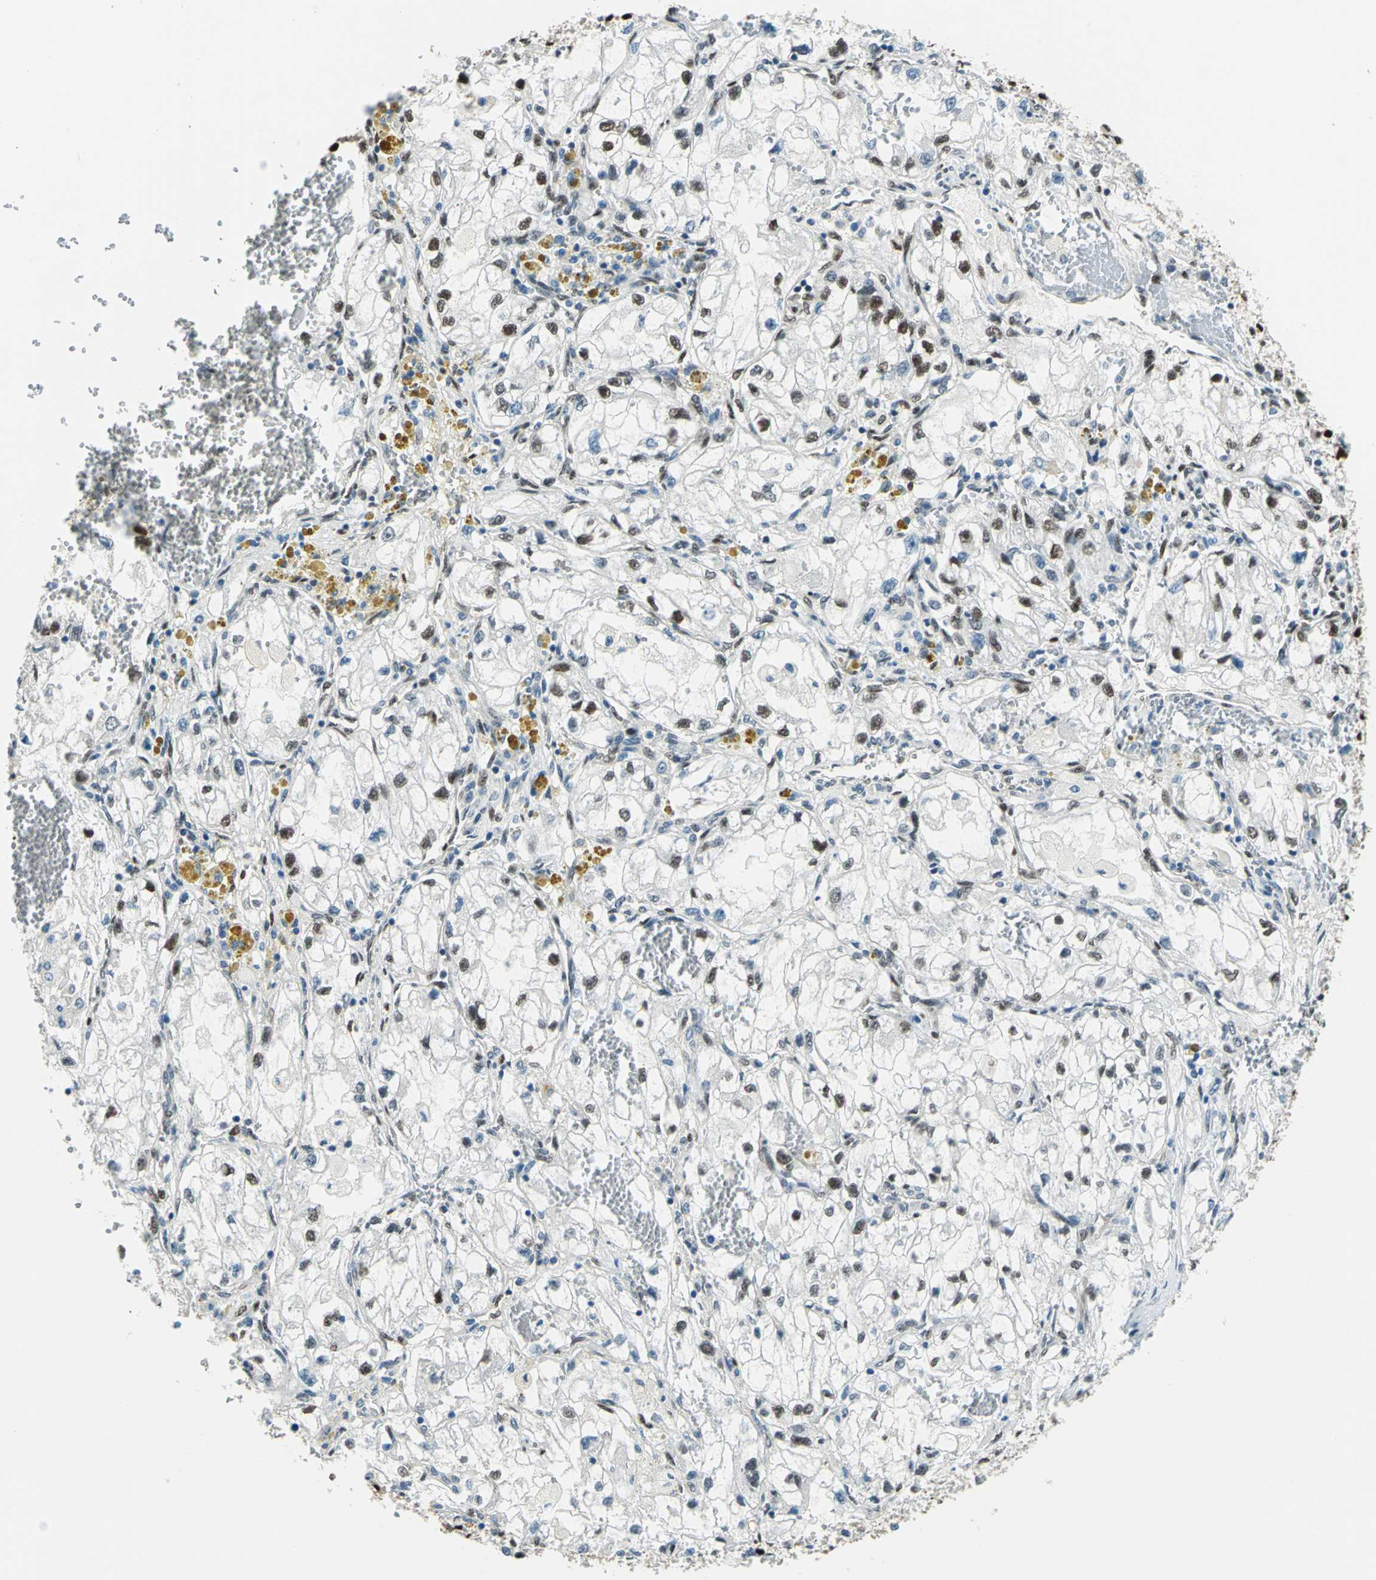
{"staining": {"intensity": "moderate", "quantity": "25%-75%", "location": "nuclear"}, "tissue": "renal cancer", "cell_type": "Tumor cells", "image_type": "cancer", "snomed": [{"axis": "morphology", "description": "Adenocarcinoma, NOS"}, {"axis": "topography", "description": "Kidney"}], "caption": "Moderate nuclear expression for a protein is seen in approximately 25%-75% of tumor cells of renal cancer using IHC.", "gene": "NFIA", "patient": {"sex": "female", "age": 70}}